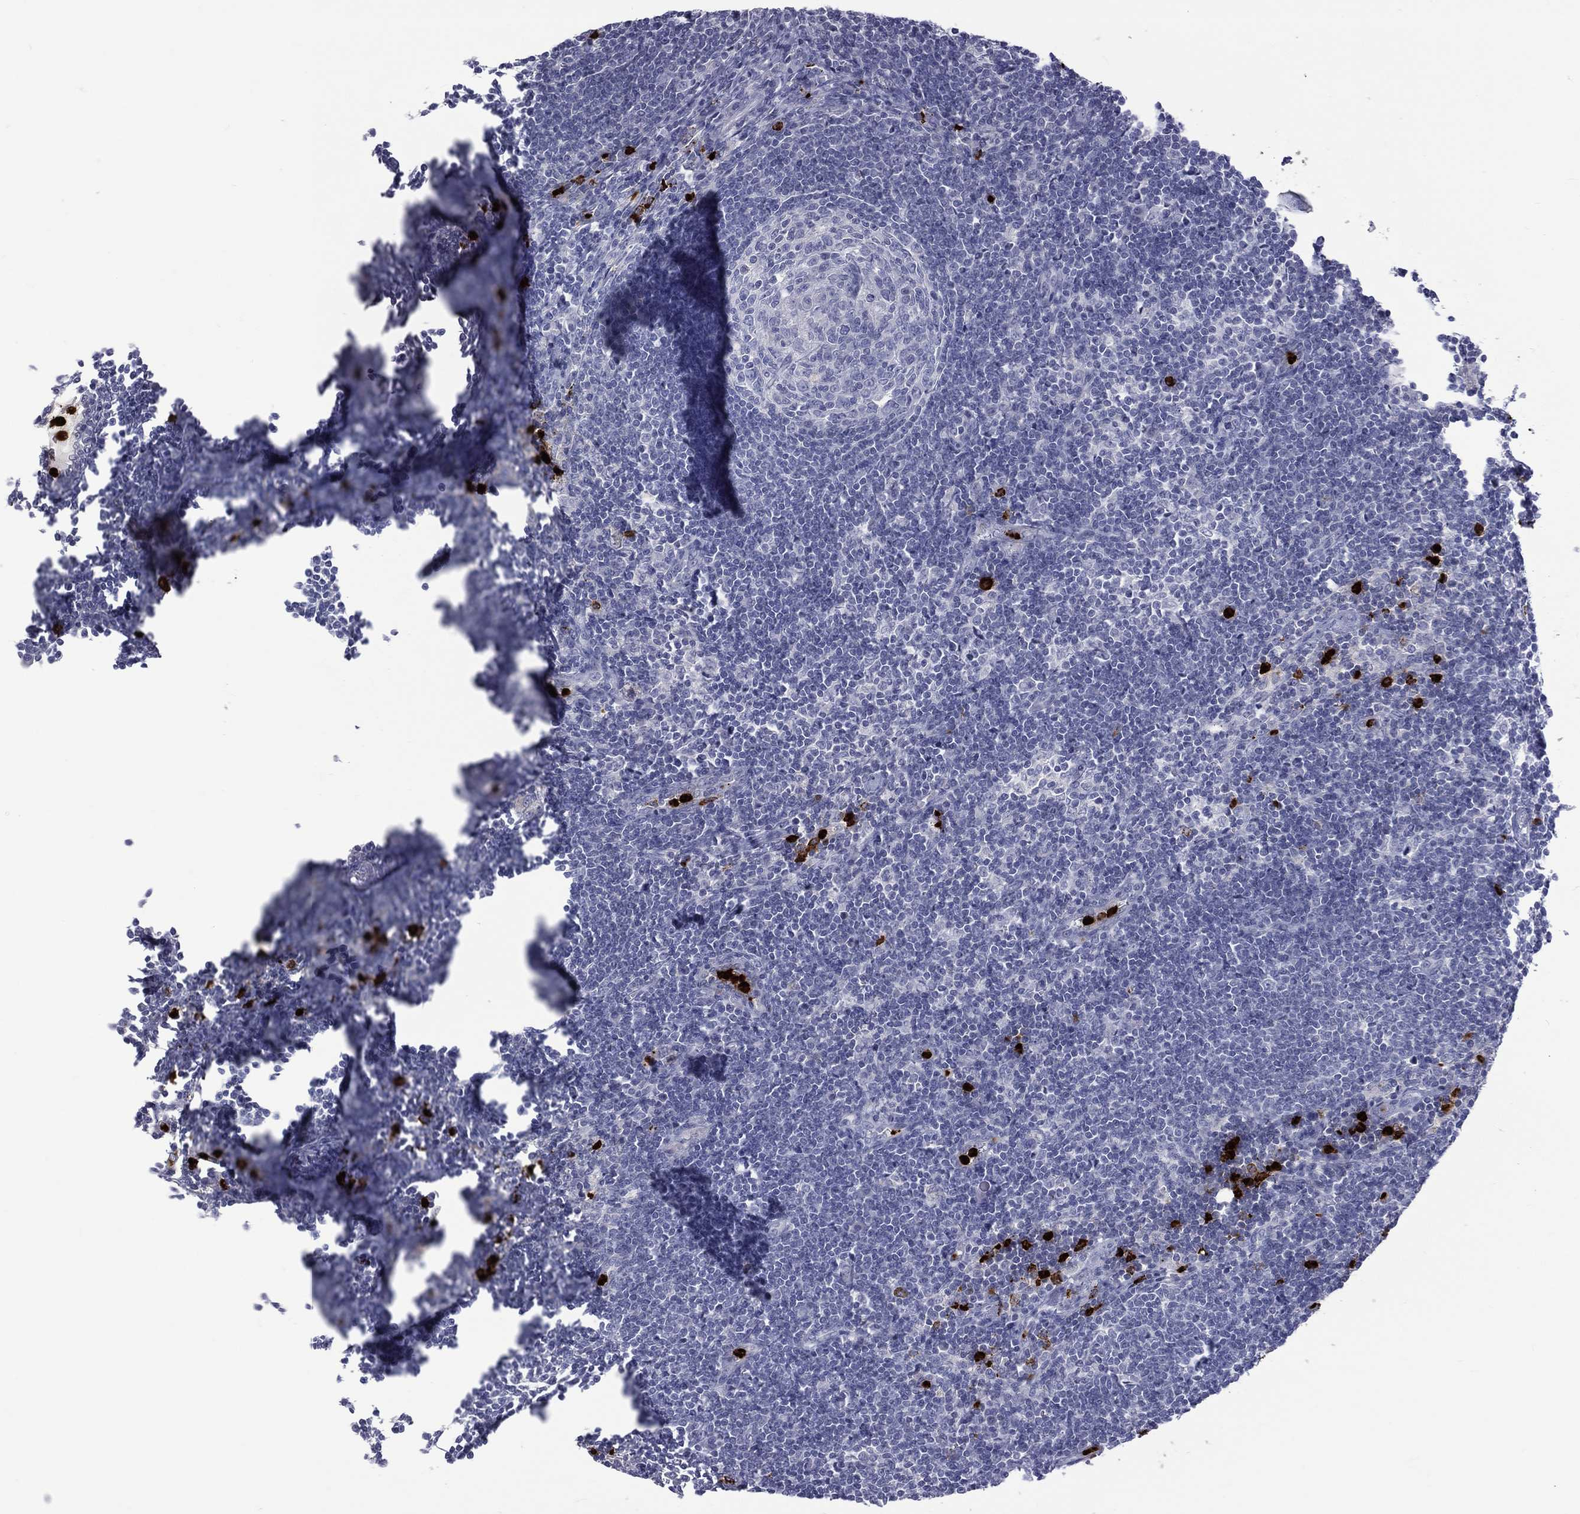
{"staining": {"intensity": "negative", "quantity": "none", "location": "none"}, "tissue": "lymph node", "cell_type": "Germinal center cells", "image_type": "normal", "snomed": [{"axis": "morphology", "description": "Normal tissue, NOS"}, {"axis": "morphology", "description": "Adenocarcinoma, NOS"}, {"axis": "topography", "description": "Lymph node"}, {"axis": "topography", "description": "Pancreas"}], "caption": "Lymph node stained for a protein using immunohistochemistry reveals no staining germinal center cells.", "gene": "ELANE", "patient": {"sex": "female", "age": 58}}